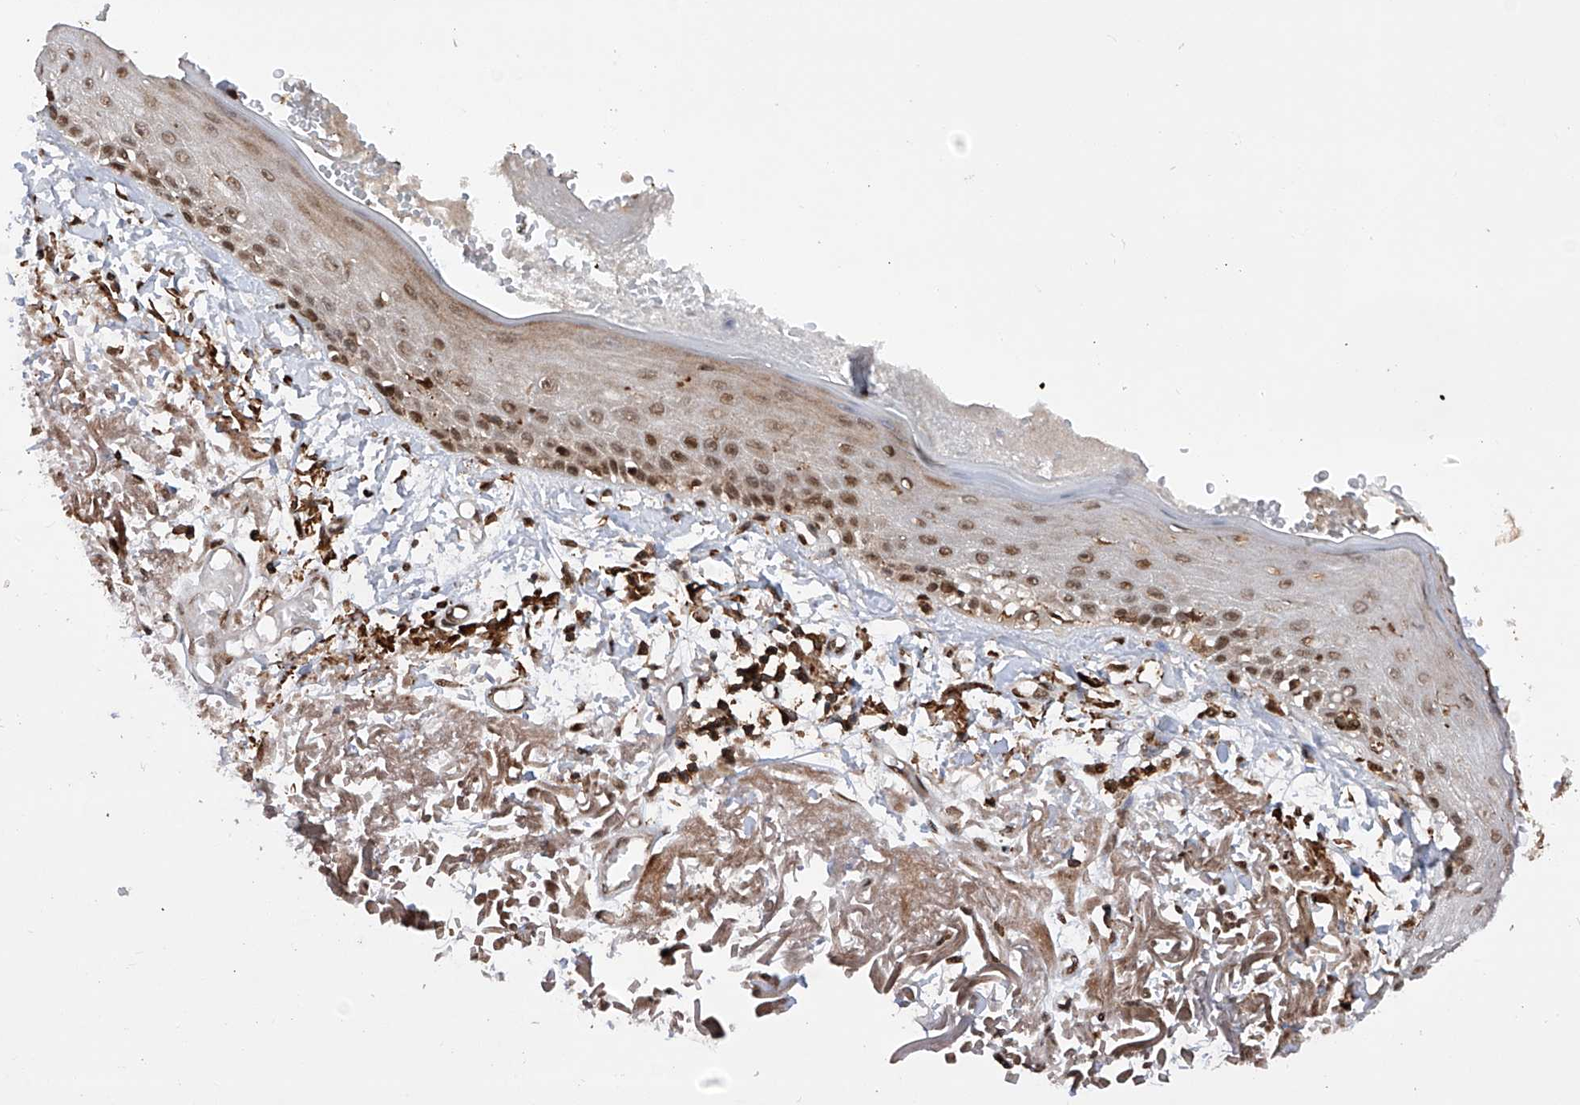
{"staining": {"intensity": "strong", "quantity": ">75%", "location": "nuclear"}, "tissue": "skin", "cell_type": "Fibroblasts", "image_type": "normal", "snomed": [{"axis": "morphology", "description": "Normal tissue, NOS"}, {"axis": "topography", "description": "Skin"}, {"axis": "topography", "description": "Skeletal muscle"}], "caption": "IHC image of benign human skin stained for a protein (brown), which exhibits high levels of strong nuclear expression in about >75% of fibroblasts.", "gene": "ZNF280D", "patient": {"sex": "male", "age": 83}}